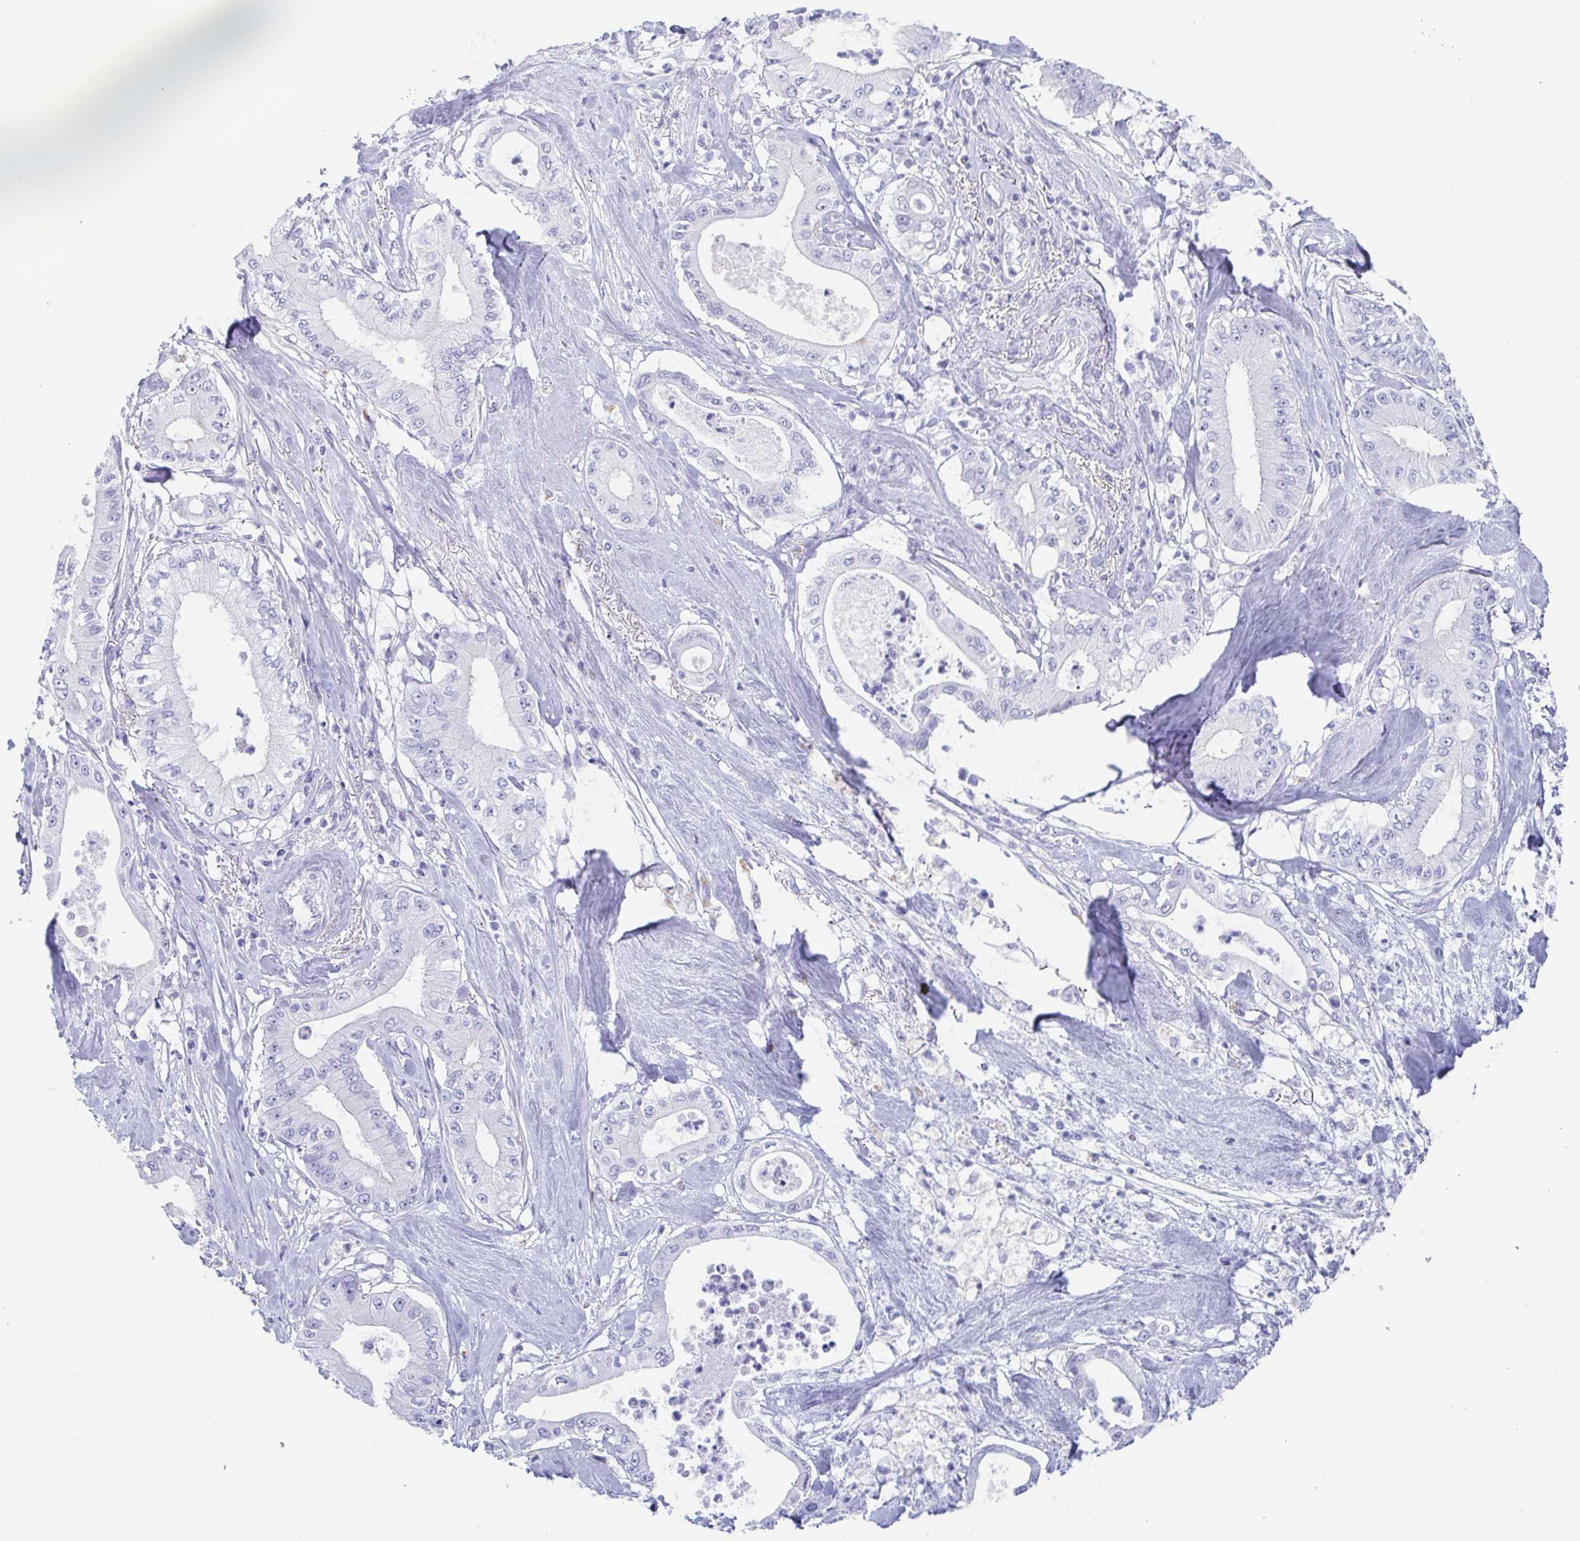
{"staining": {"intensity": "negative", "quantity": "none", "location": "none"}, "tissue": "pancreatic cancer", "cell_type": "Tumor cells", "image_type": "cancer", "snomed": [{"axis": "morphology", "description": "Adenocarcinoma, NOS"}, {"axis": "topography", "description": "Pancreas"}], "caption": "The immunohistochemistry (IHC) photomicrograph has no significant positivity in tumor cells of adenocarcinoma (pancreatic) tissue.", "gene": "TAGLN3", "patient": {"sex": "male", "age": 71}}